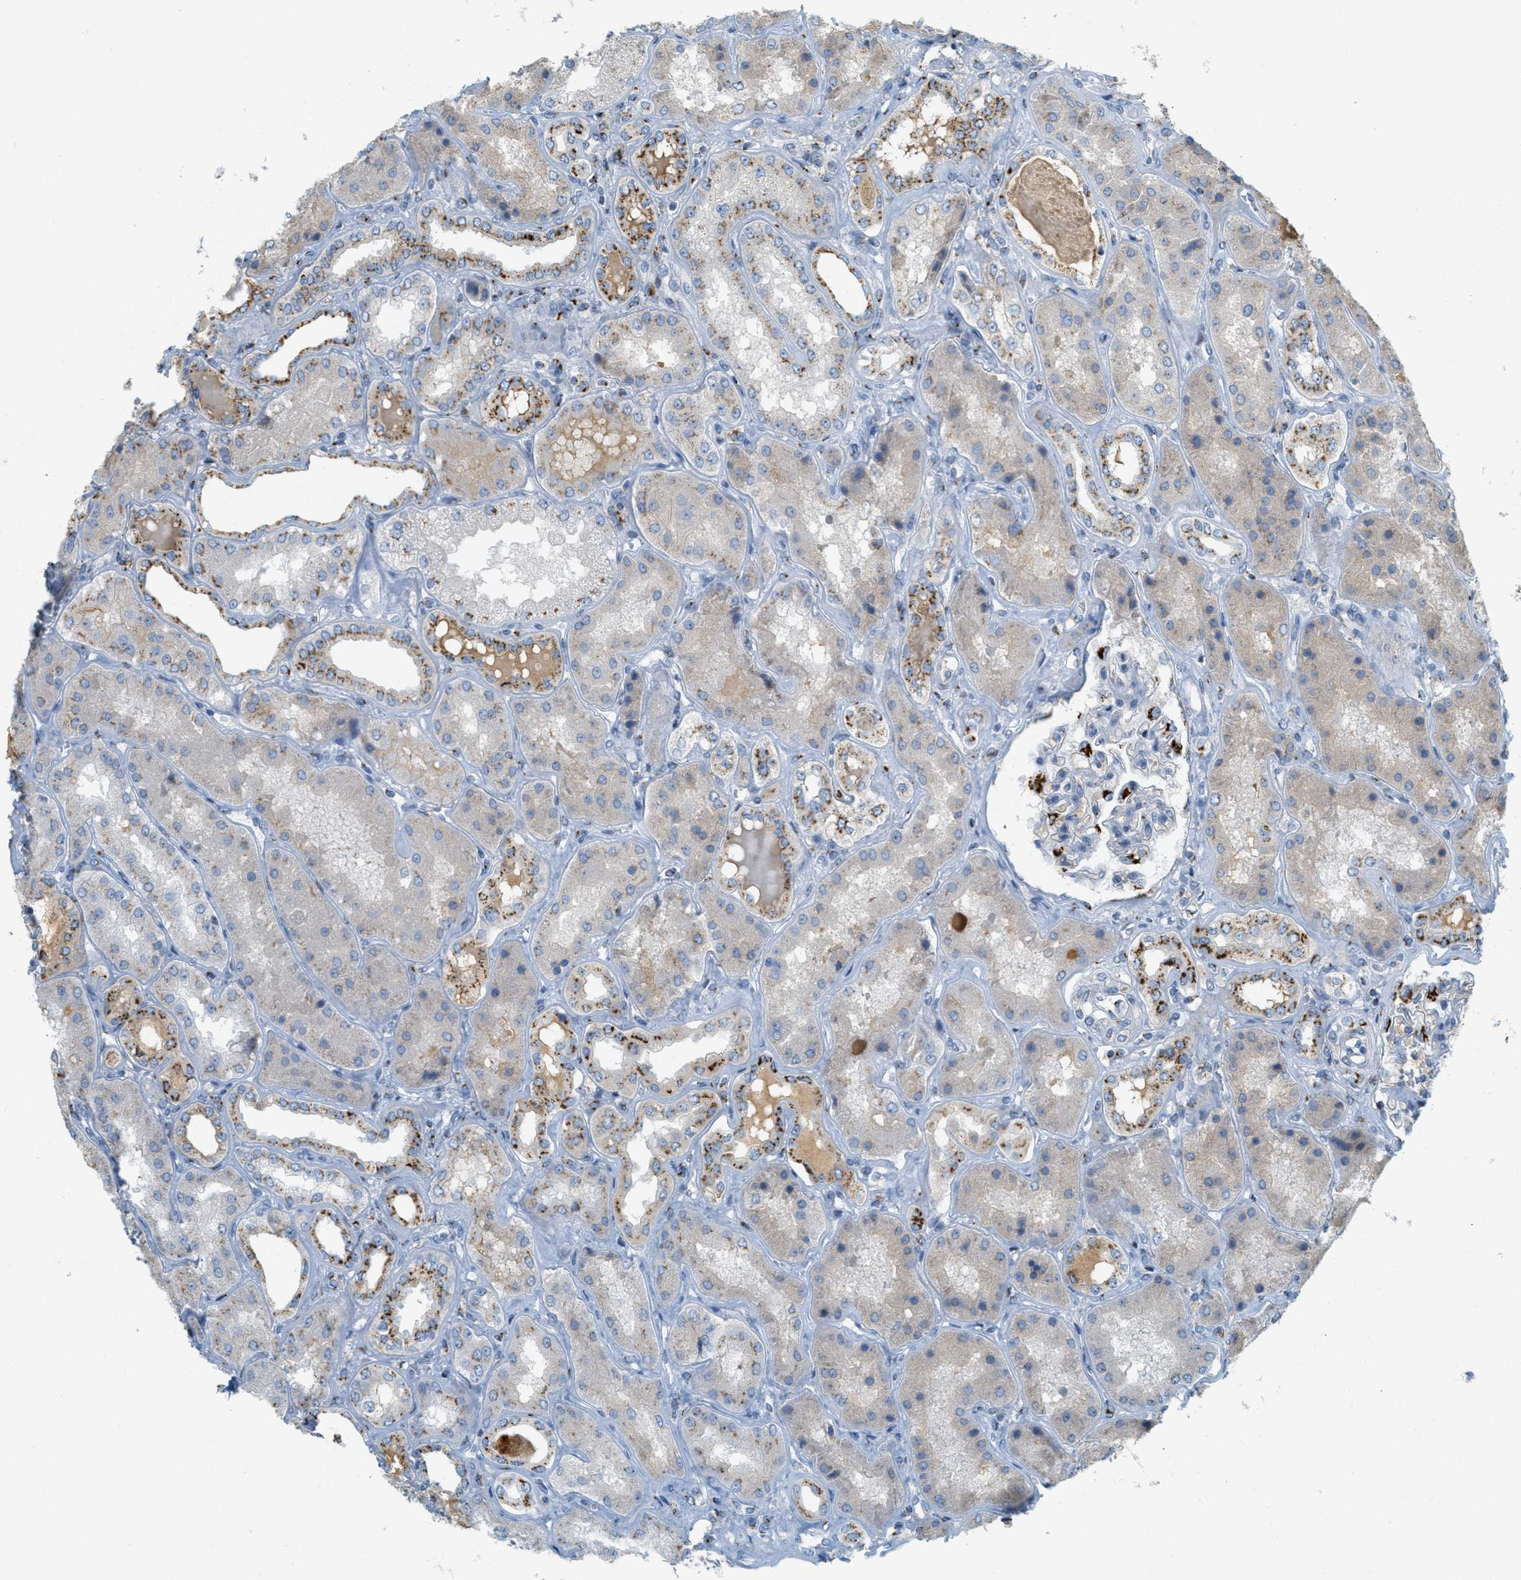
{"staining": {"intensity": "strong", "quantity": "<25%", "location": "cytoplasmic/membranous"}, "tissue": "kidney", "cell_type": "Cells in glomeruli", "image_type": "normal", "snomed": [{"axis": "morphology", "description": "Normal tissue, NOS"}, {"axis": "topography", "description": "Kidney"}], "caption": "Immunohistochemistry (IHC) histopathology image of unremarkable kidney: kidney stained using immunohistochemistry displays medium levels of strong protein expression localized specifically in the cytoplasmic/membranous of cells in glomeruli, appearing as a cytoplasmic/membranous brown color.", "gene": "ENTPD4", "patient": {"sex": "female", "age": 56}}